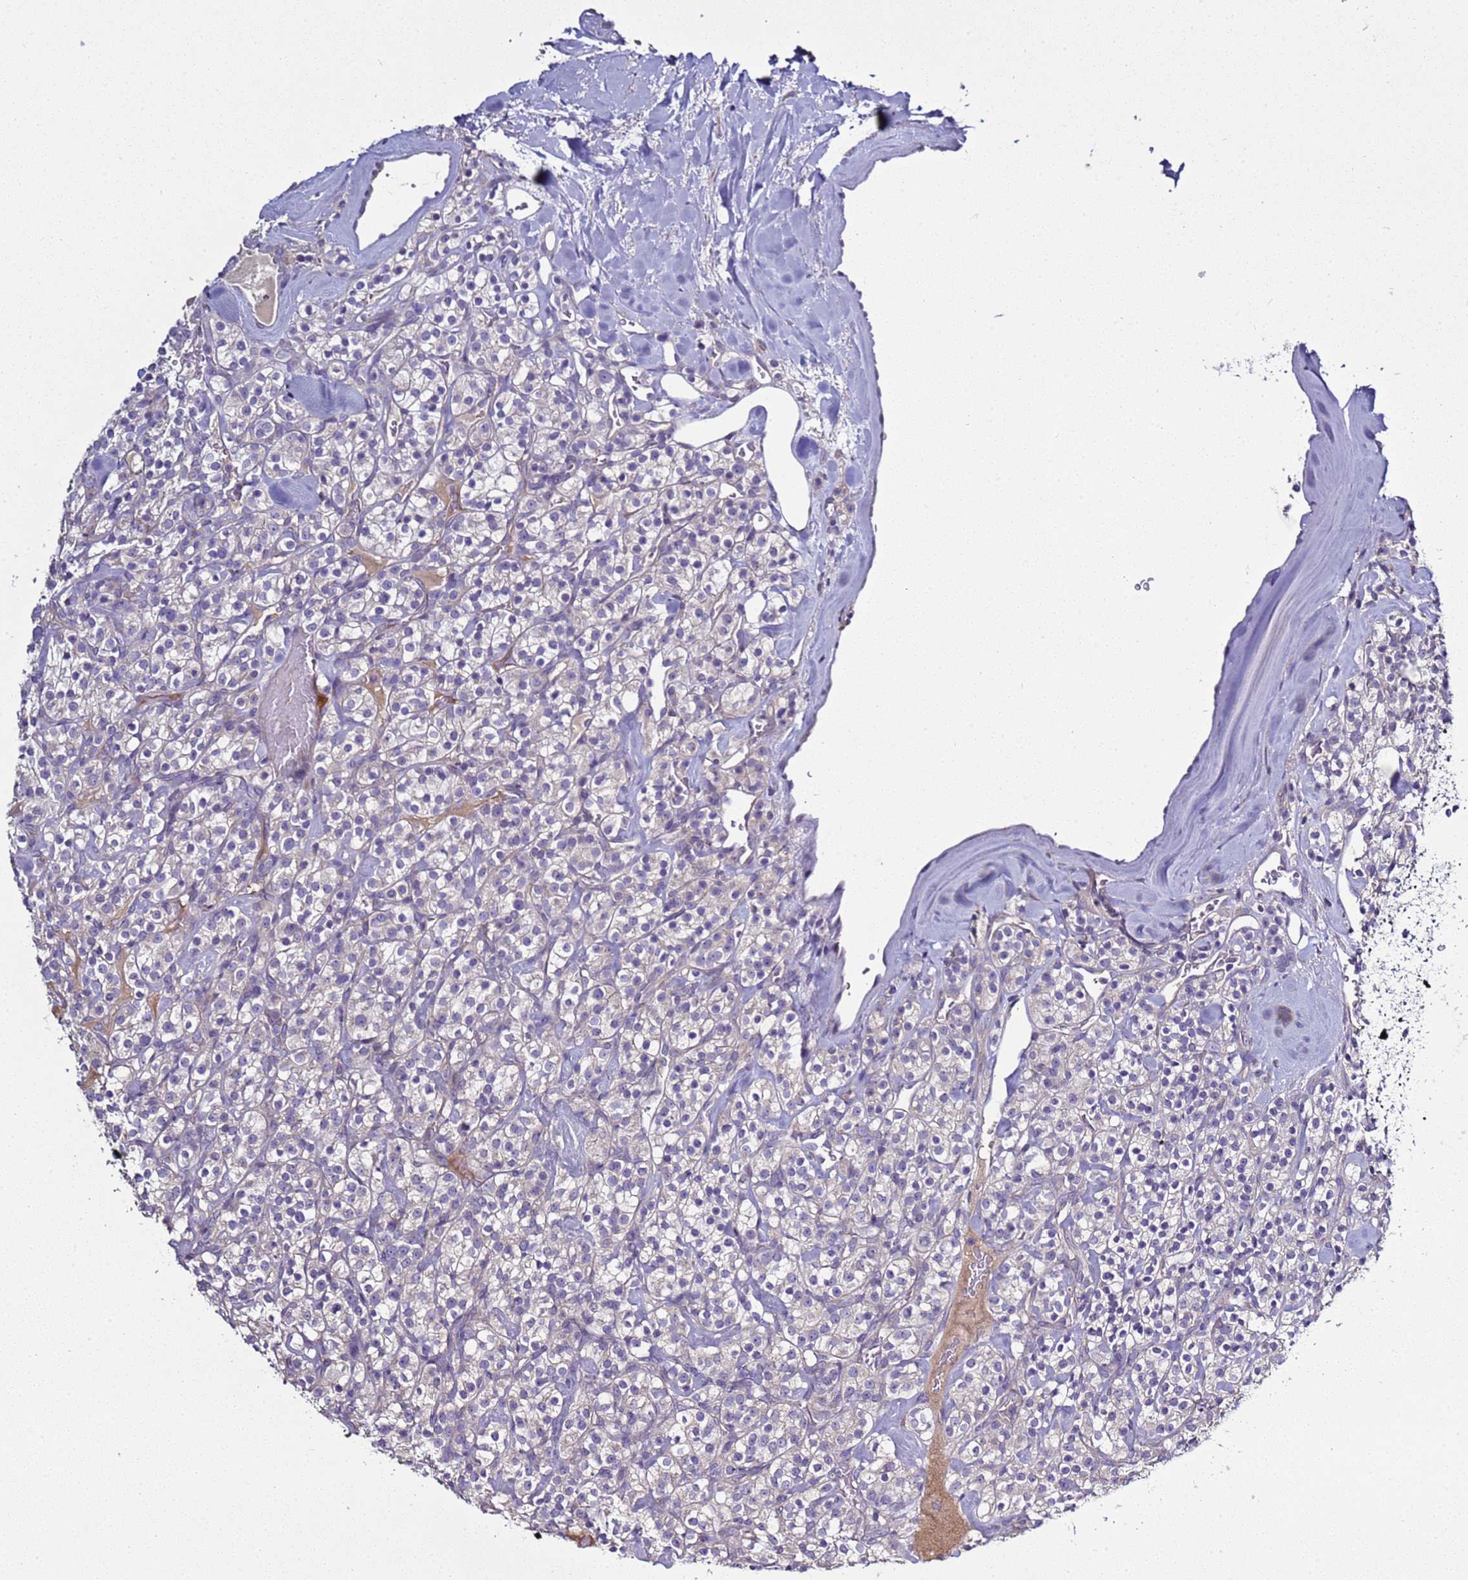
{"staining": {"intensity": "negative", "quantity": "none", "location": "none"}, "tissue": "renal cancer", "cell_type": "Tumor cells", "image_type": "cancer", "snomed": [{"axis": "morphology", "description": "Adenocarcinoma, NOS"}, {"axis": "topography", "description": "Kidney"}], "caption": "Human renal cancer (adenocarcinoma) stained for a protein using immunohistochemistry (IHC) demonstrates no expression in tumor cells.", "gene": "RABL2B", "patient": {"sex": "male", "age": 77}}